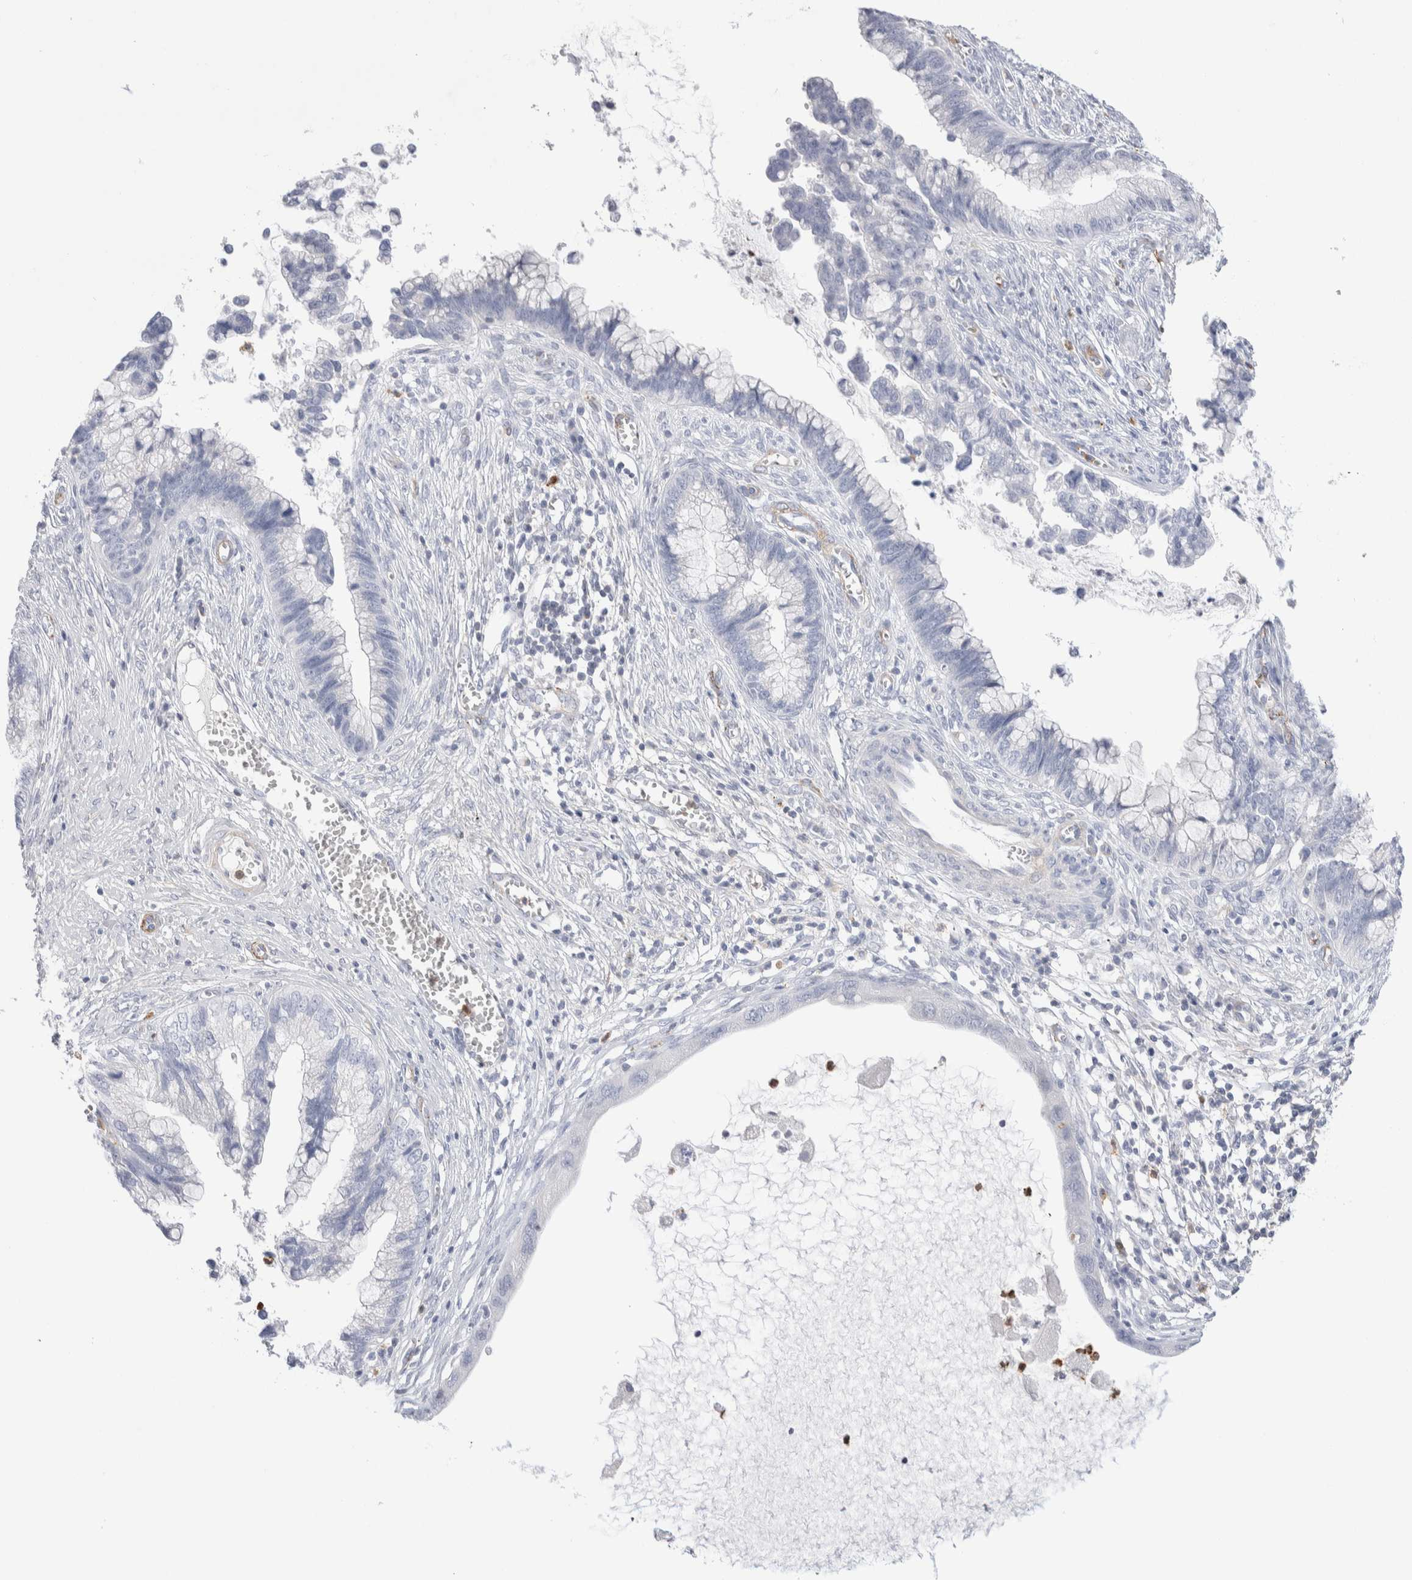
{"staining": {"intensity": "negative", "quantity": "none", "location": "none"}, "tissue": "cervical cancer", "cell_type": "Tumor cells", "image_type": "cancer", "snomed": [{"axis": "morphology", "description": "Adenocarcinoma, NOS"}, {"axis": "topography", "description": "Cervix"}], "caption": "Tumor cells show no significant positivity in cervical cancer (adenocarcinoma).", "gene": "SEPTIN4", "patient": {"sex": "female", "age": 44}}